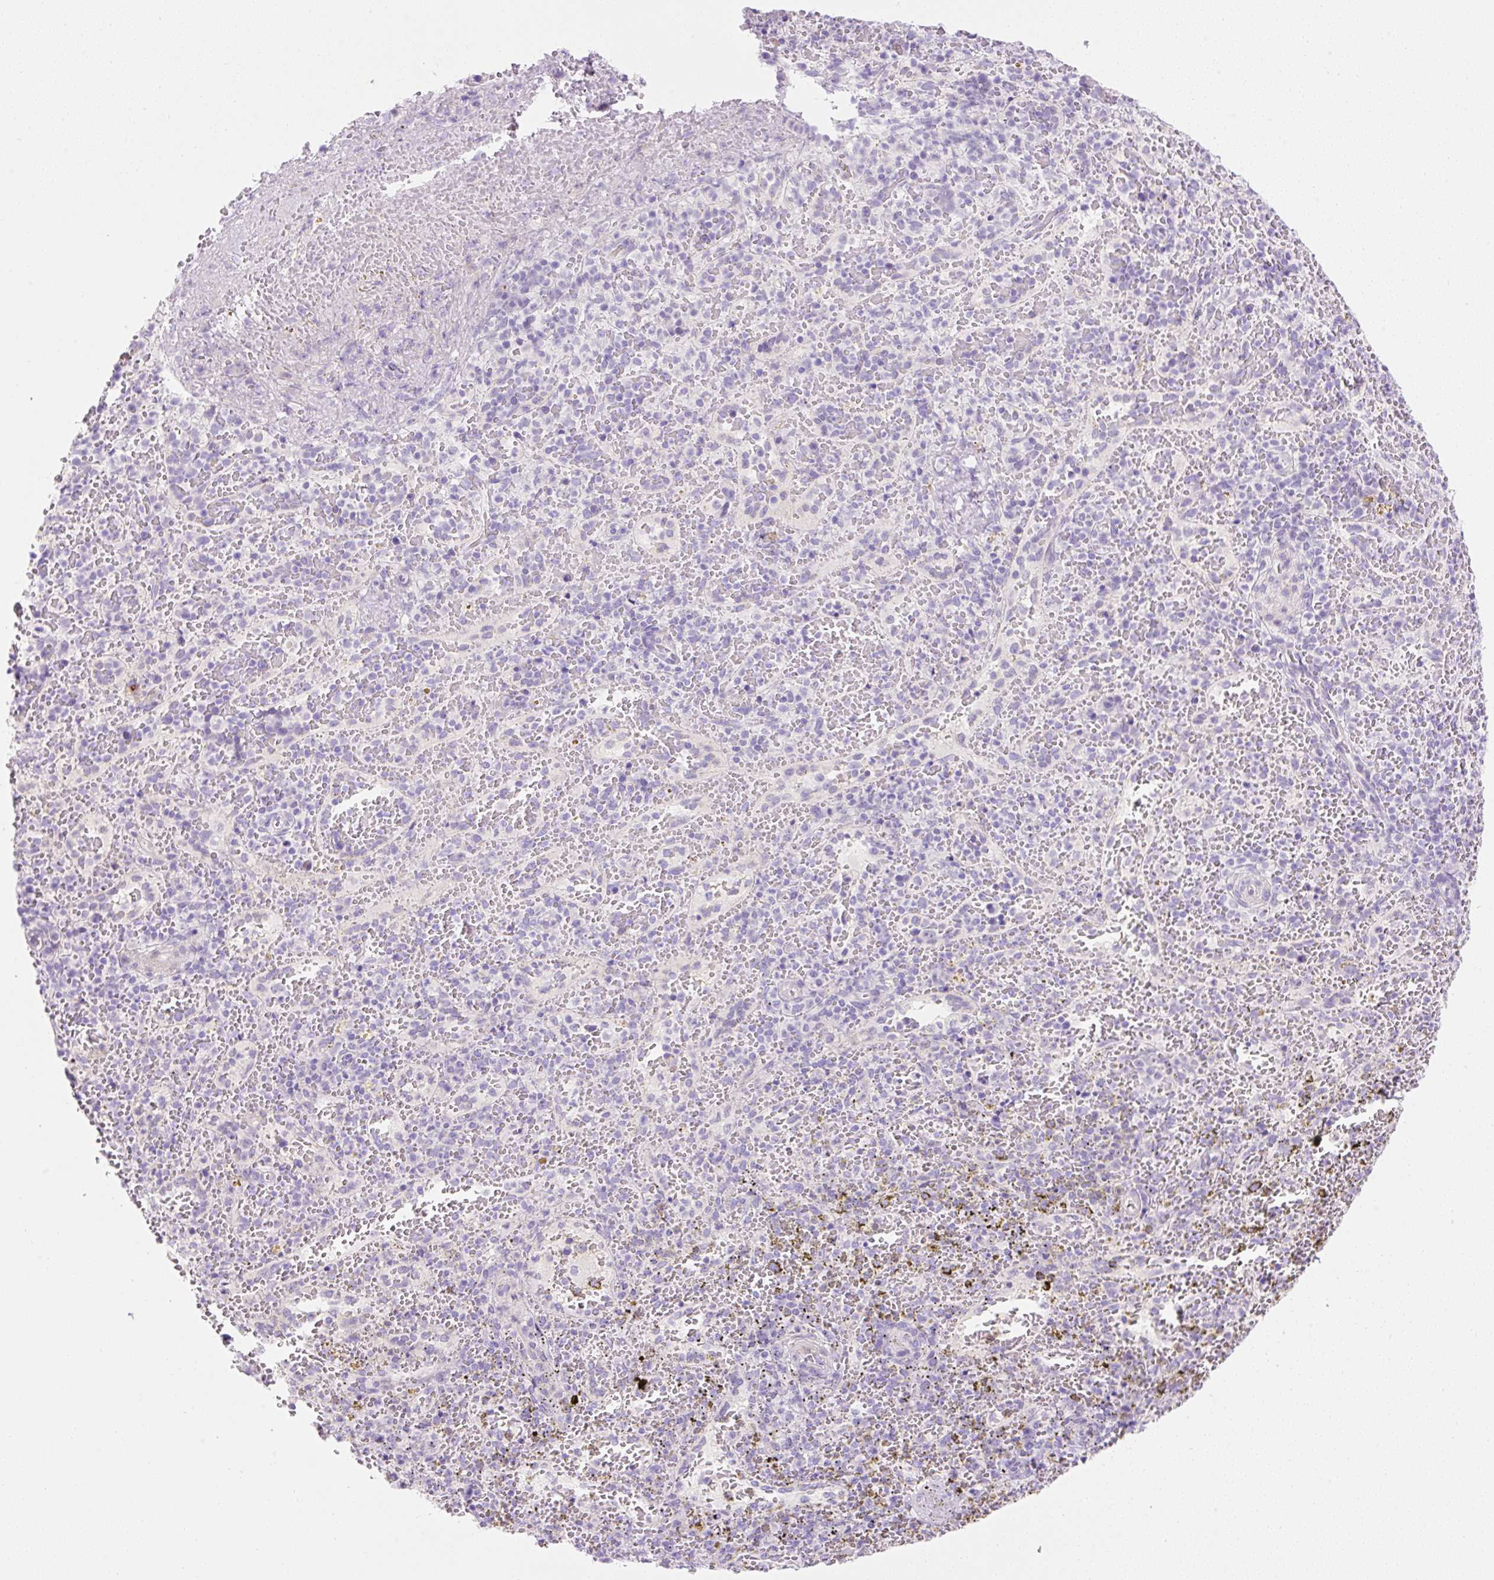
{"staining": {"intensity": "negative", "quantity": "none", "location": "none"}, "tissue": "spleen", "cell_type": "Cells in red pulp", "image_type": "normal", "snomed": [{"axis": "morphology", "description": "Normal tissue, NOS"}, {"axis": "topography", "description": "Spleen"}], "caption": "DAB immunohistochemical staining of normal human spleen exhibits no significant positivity in cells in red pulp.", "gene": "ZNF121", "patient": {"sex": "female", "age": 50}}